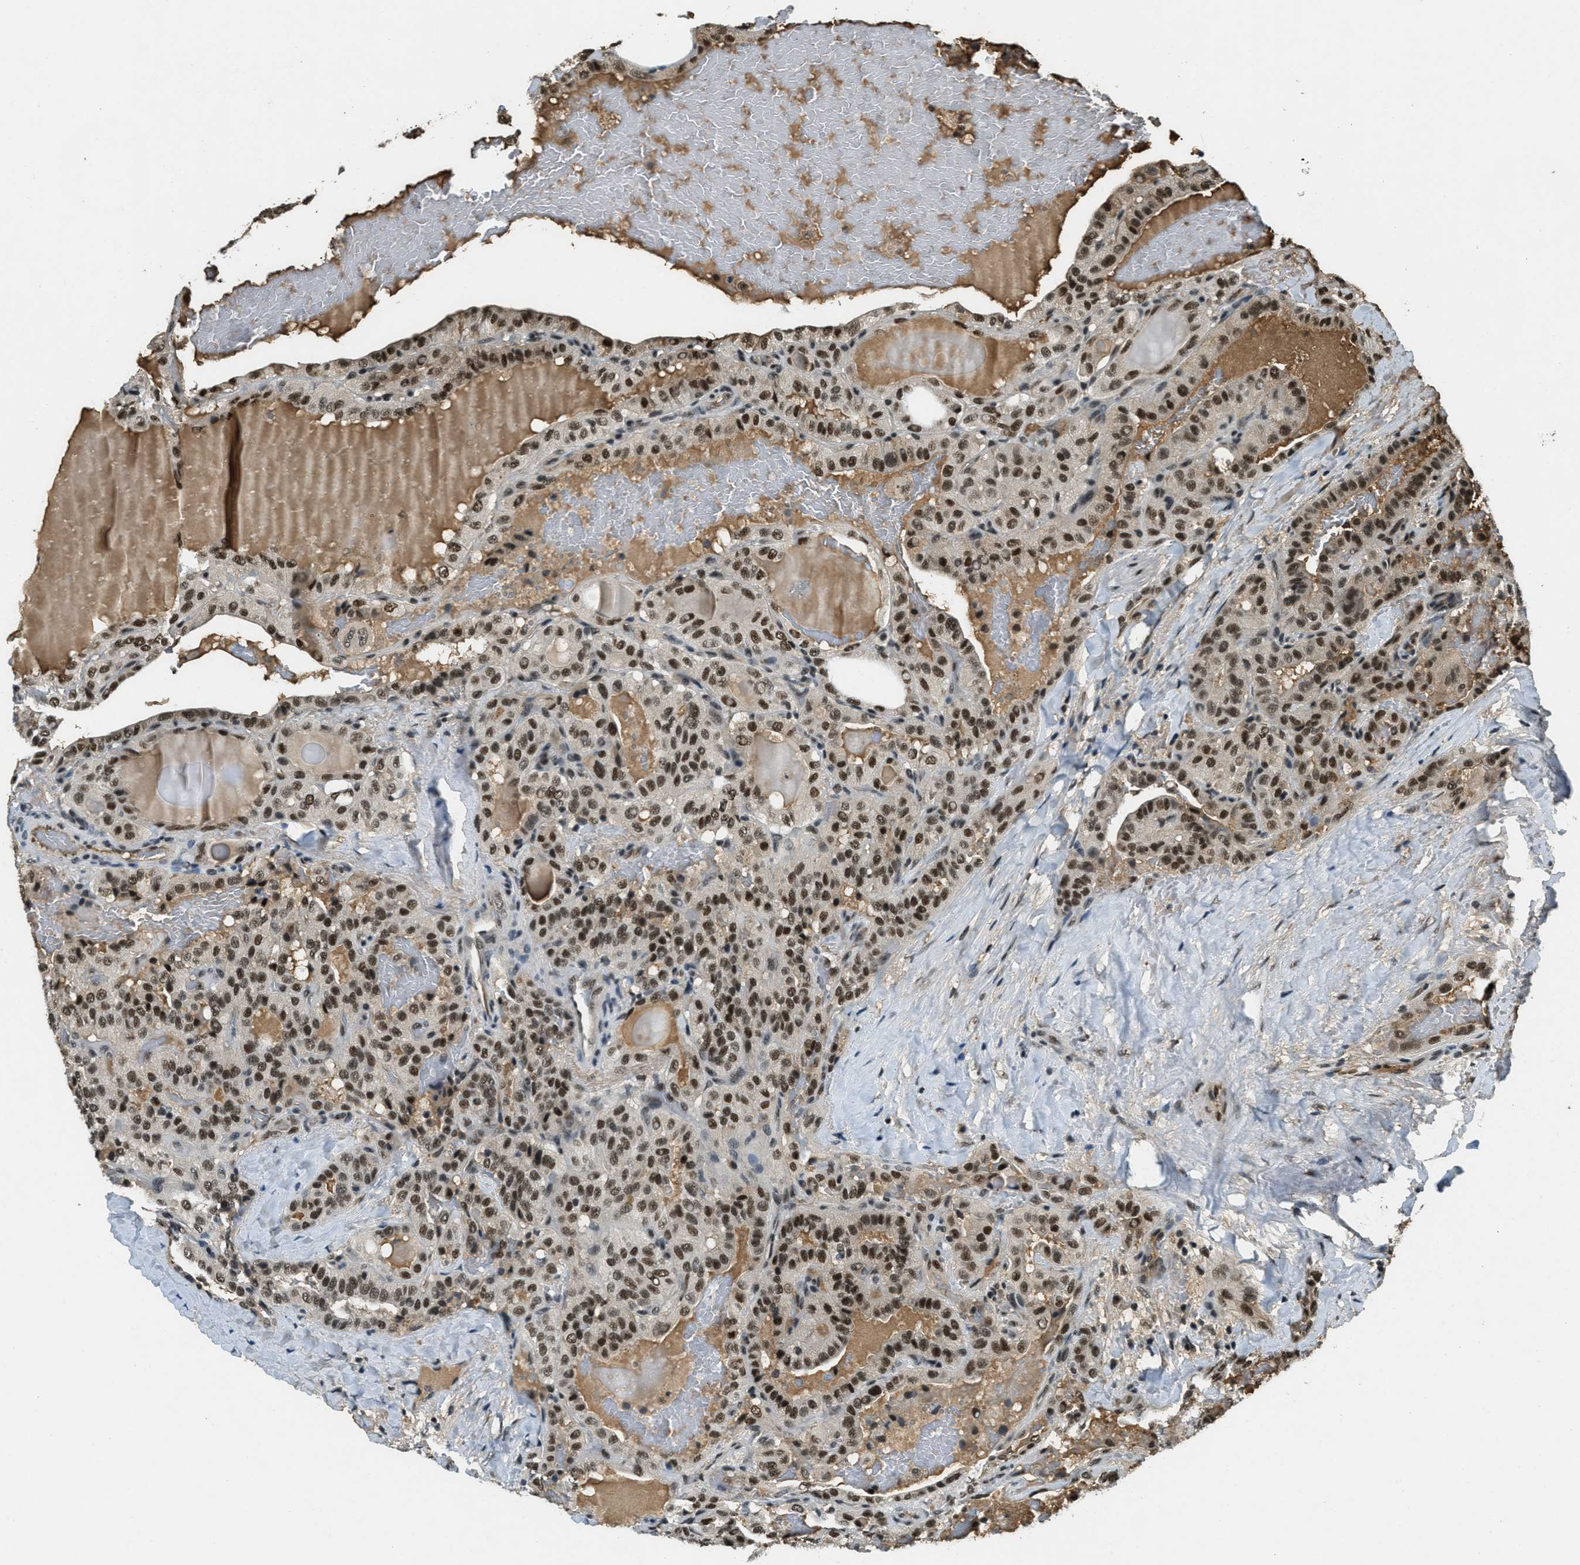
{"staining": {"intensity": "strong", "quantity": ">75%", "location": "nuclear"}, "tissue": "thyroid cancer", "cell_type": "Tumor cells", "image_type": "cancer", "snomed": [{"axis": "morphology", "description": "Papillary adenocarcinoma, NOS"}, {"axis": "topography", "description": "Thyroid gland"}], "caption": "The histopathology image exhibits staining of thyroid papillary adenocarcinoma, revealing strong nuclear protein positivity (brown color) within tumor cells.", "gene": "ZNF148", "patient": {"sex": "male", "age": 77}}